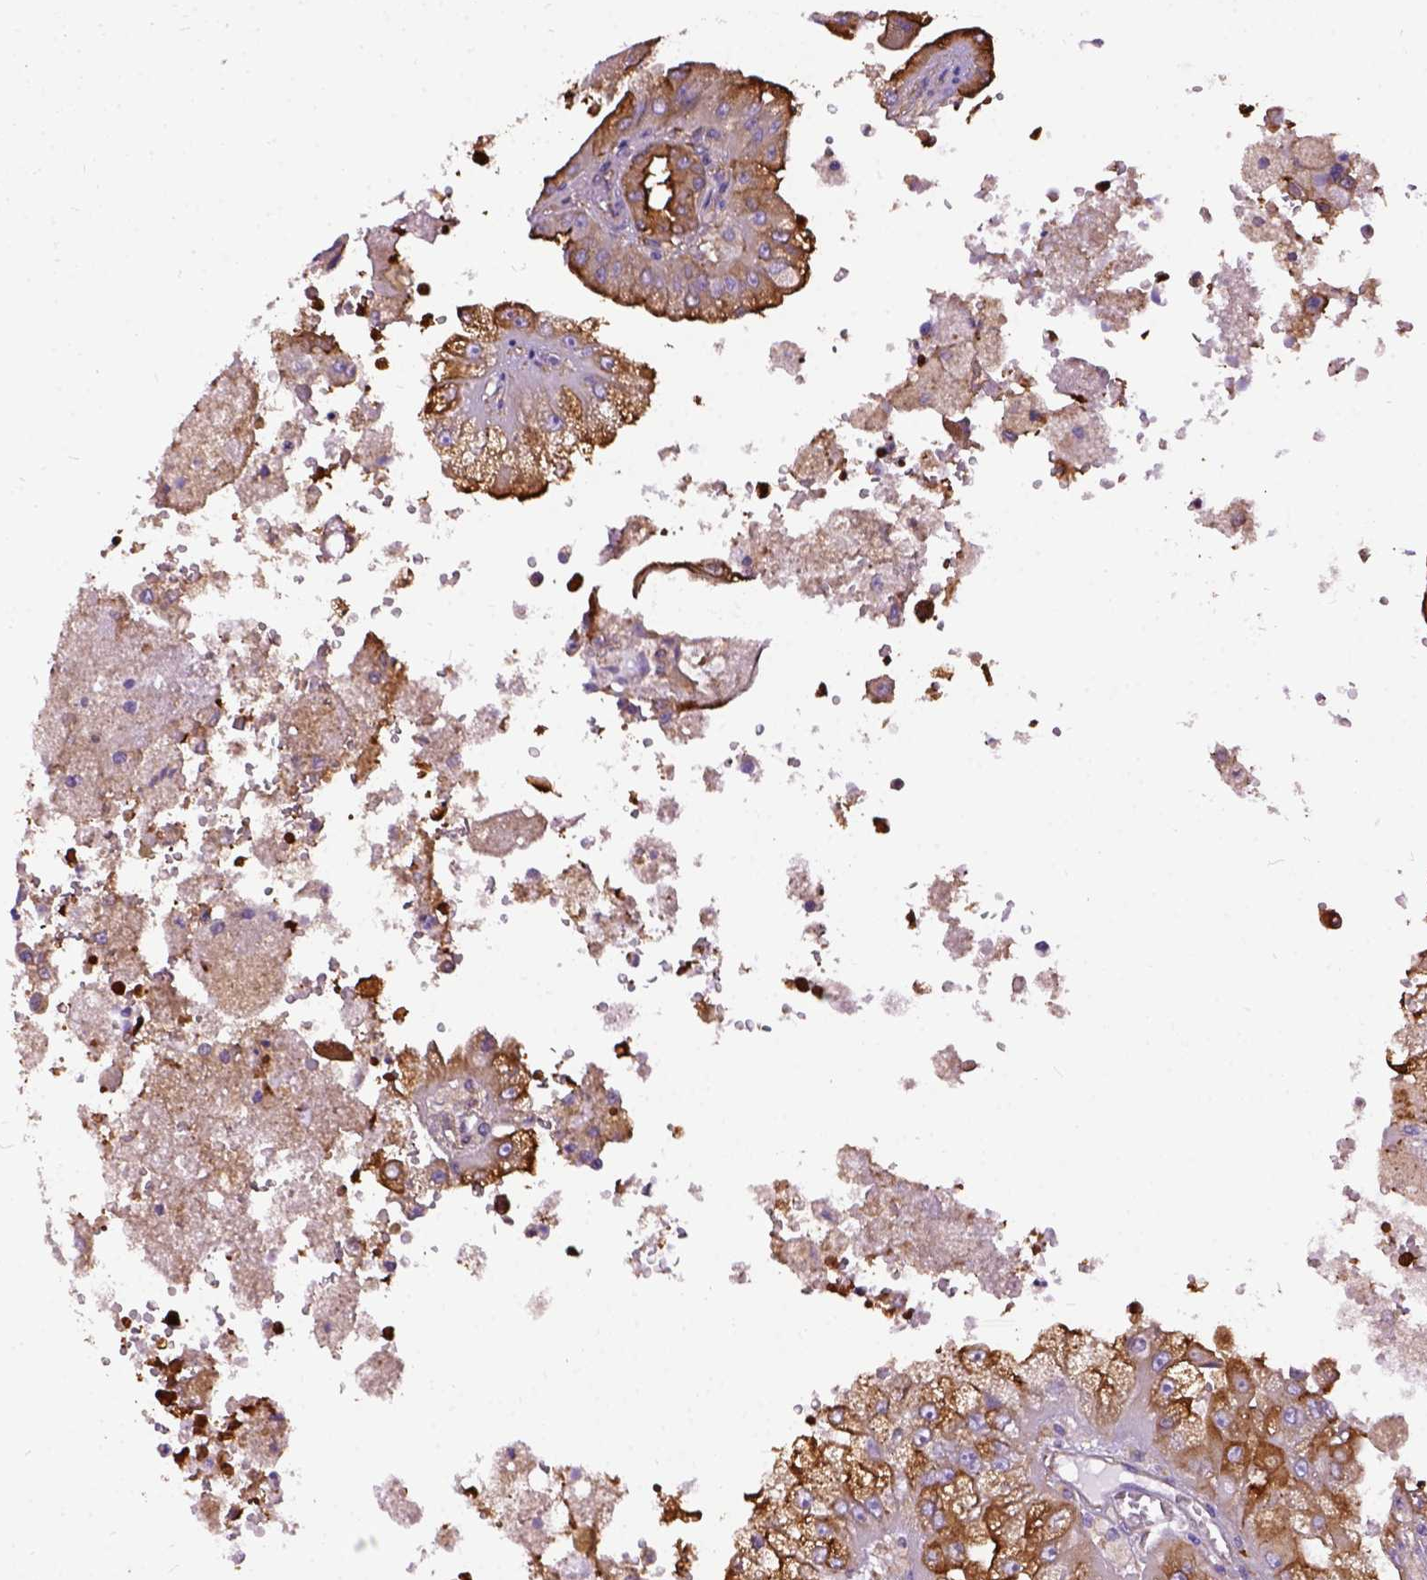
{"staining": {"intensity": "moderate", "quantity": ">75%", "location": "cytoplasmic/membranous"}, "tissue": "renal cancer", "cell_type": "Tumor cells", "image_type": "cancer", "snomed": [{"axis": "morphology", "description": "Adenocarcinoma, NOS"}, {"axis": "topography", "description": "Kidney"}], "caption": "Immunohistochemical staining of adenocarcinoma (renal) reveals medium levels of moderate cytoplasmic/membranous protein positivity in approximately >75% of tumor cells. Using DAB (3,3'-diaminobenzidine) (brown) and hematoxylin (blue) stains, captured at high magnification using brightfield microscopy.", "gene": "MVP", "patient": {"sex": "male", "age": 58}}